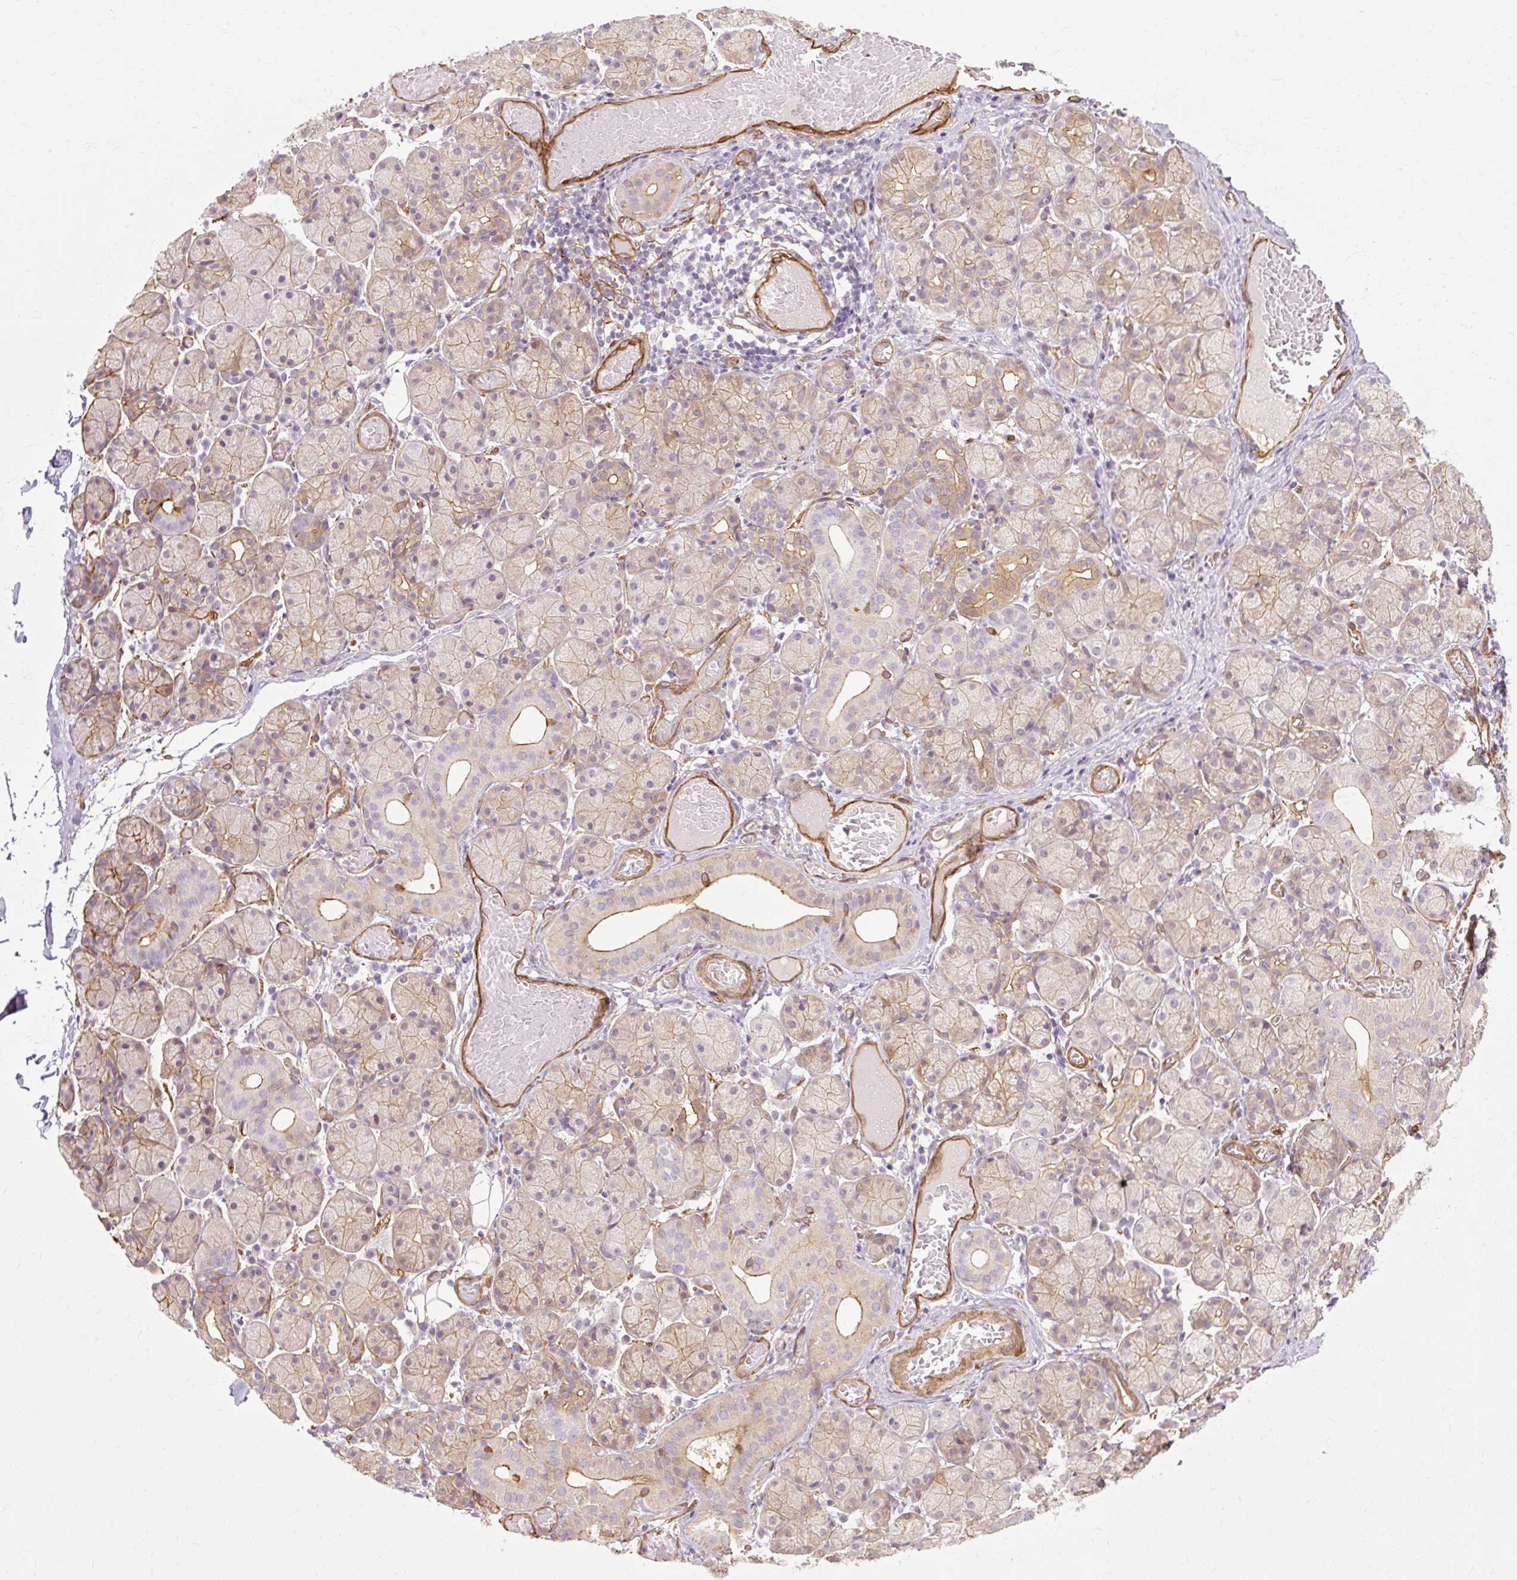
{"staining": {"intensity": "moderate", "quantity": "25%-75%", "location": "cytoplasmic/membranous"}, "tissue": "salivary gland", "cell_type": "Glandular cells", "image_type": "normal", "snomed": [{"axis": "morphology", "description": "Normal tissue, NOS"}, {"axis": "topography", "description": "Salivary gland"}], "caption": "Immunohistochemical staining of normal human salivary gland exhibits medium levels of moderate cytoplasmic/membranous expression in about 25%-75% of glandular cells.", "gene": "CNN3", "patient": {"sex": "female", "age": 24}}